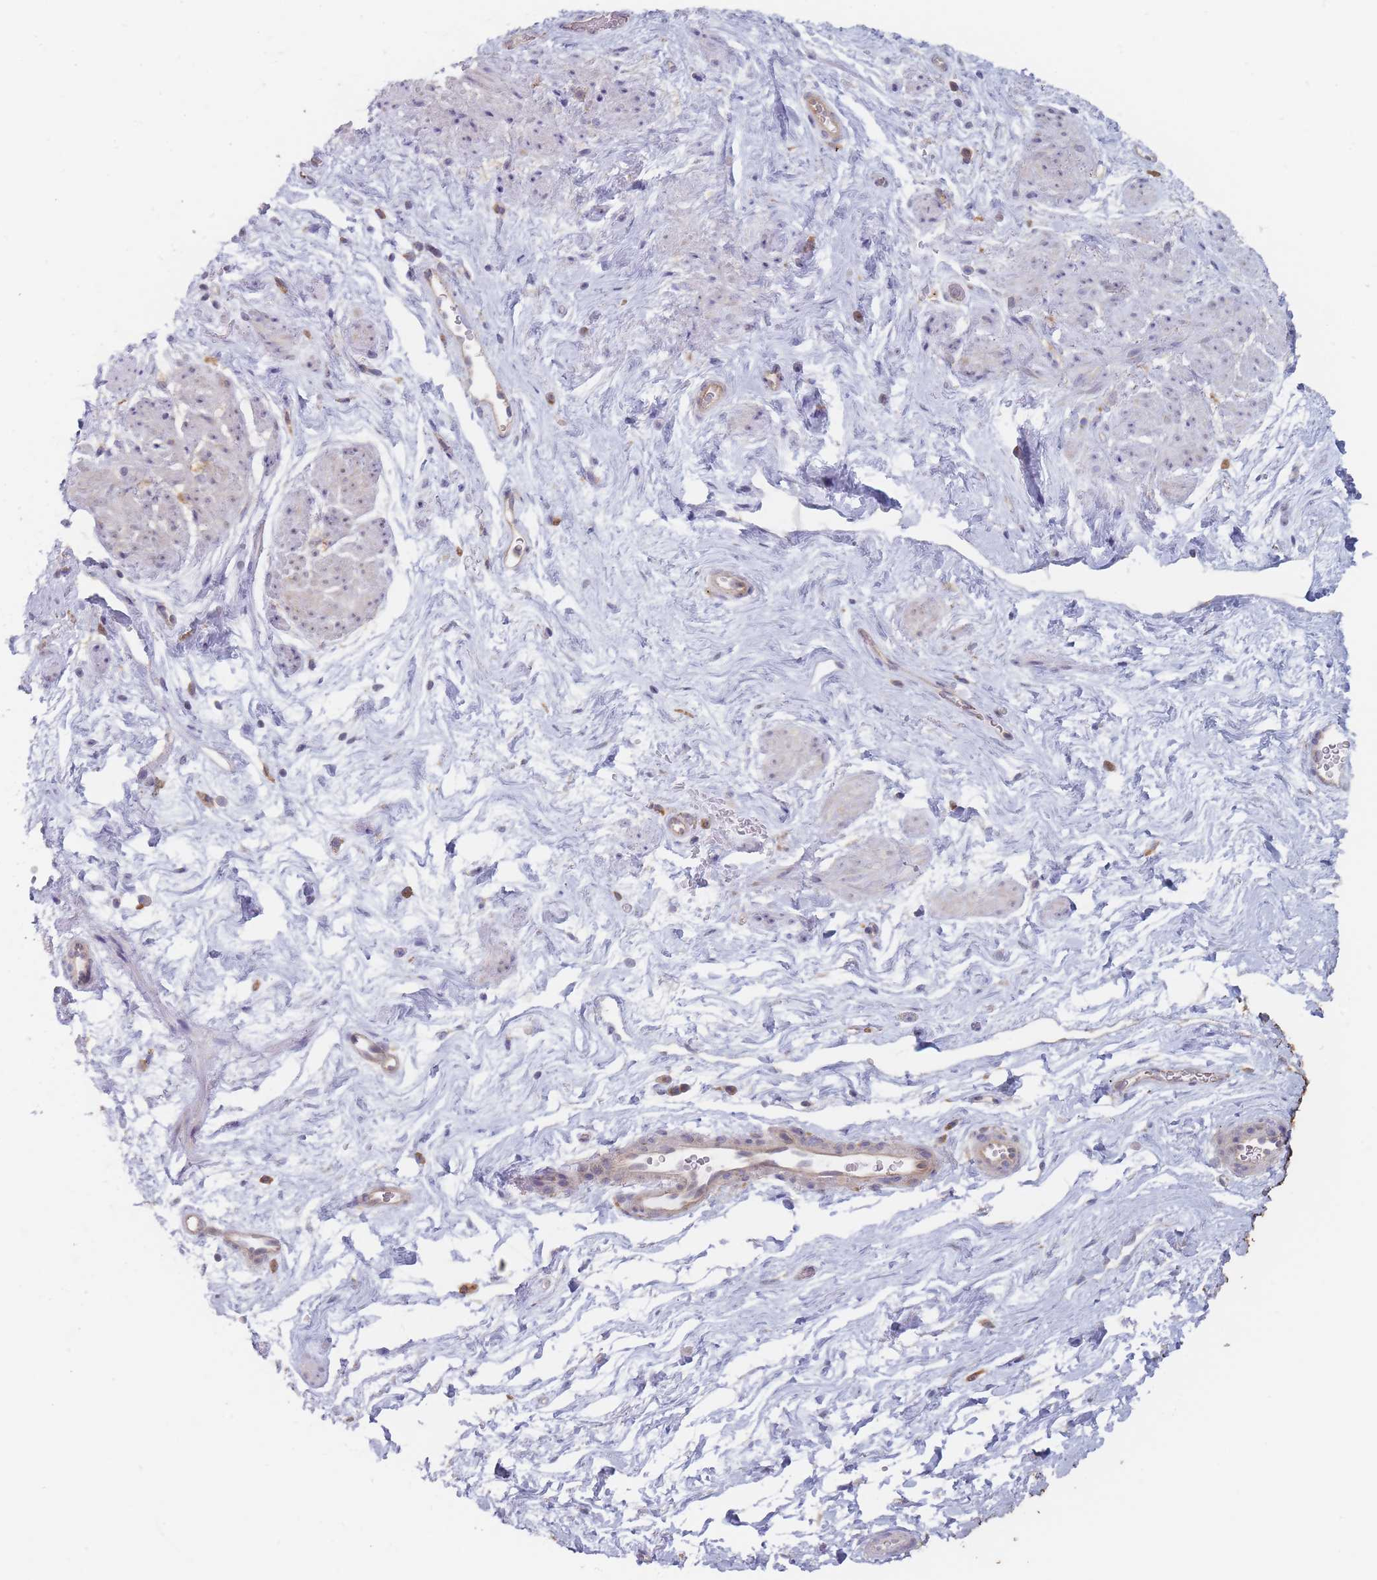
{"staining": {"intensity": "negative", "quantity": "none", "location": "none"}, "tissue": "smooth muscle", "cell_type": "Smooth muscle cells", "image_type": "normal", "snomed": [{"axis": "morphology", "description": "Normal tissue, NOS"}, {"axis": "topography", "description": "Smooth muscle"}, {"axis": "topography", "description": "Peripheral nerve tissue"}], "caption": "Immunohistochemistry (IHC) of normal human smooth muscle shows no expression in smooth muscle cells. Brightfield microscopy of immunohistochemistry (IHC) stained with DAB (3,3'-diaminobenzidine) (brown) and hematoxylin (blue), captured at high magnification.", "gene": "EFCC1", "patient": {"sex": "male", "age": 69}}